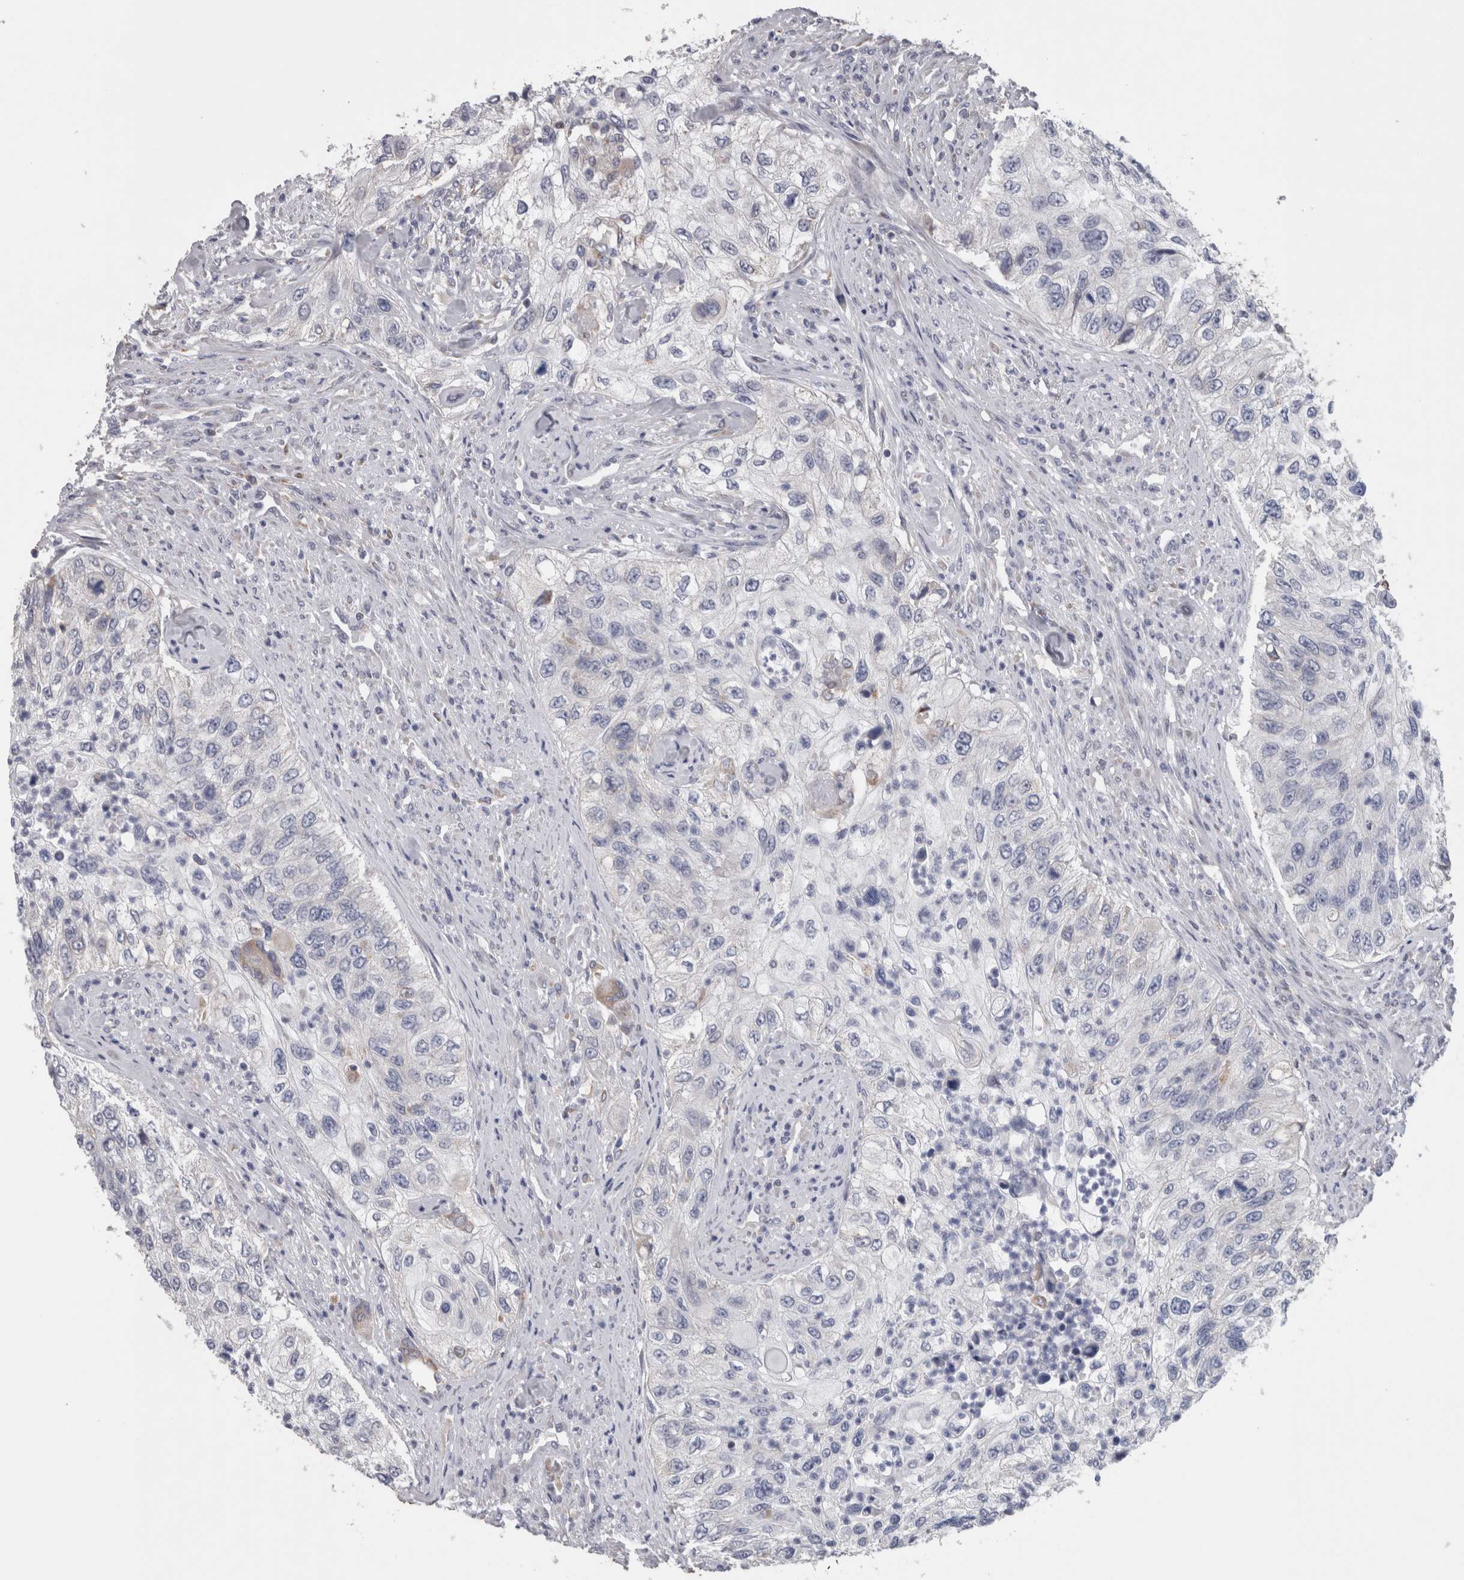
{"staining": {"intensity": "negative", "quantity": "none", "location": "none"}, "tissue": "urothelial cancer", "cell_type": "Tumor cells", "image_type": "cancer", "snomed": [{"axis": "morphology", "description": "Urothelial carcinoma, High grade"}, {"axis": "topography", "description": "Urinary bladder"}], "caption": "Immunohistochemical staining of human urothelial carcinoma (high-grade) demonstrates no significant positivity in tumor cells.", "gene": "GDAP1", "patient": {"sex": "female", "age": 60}}